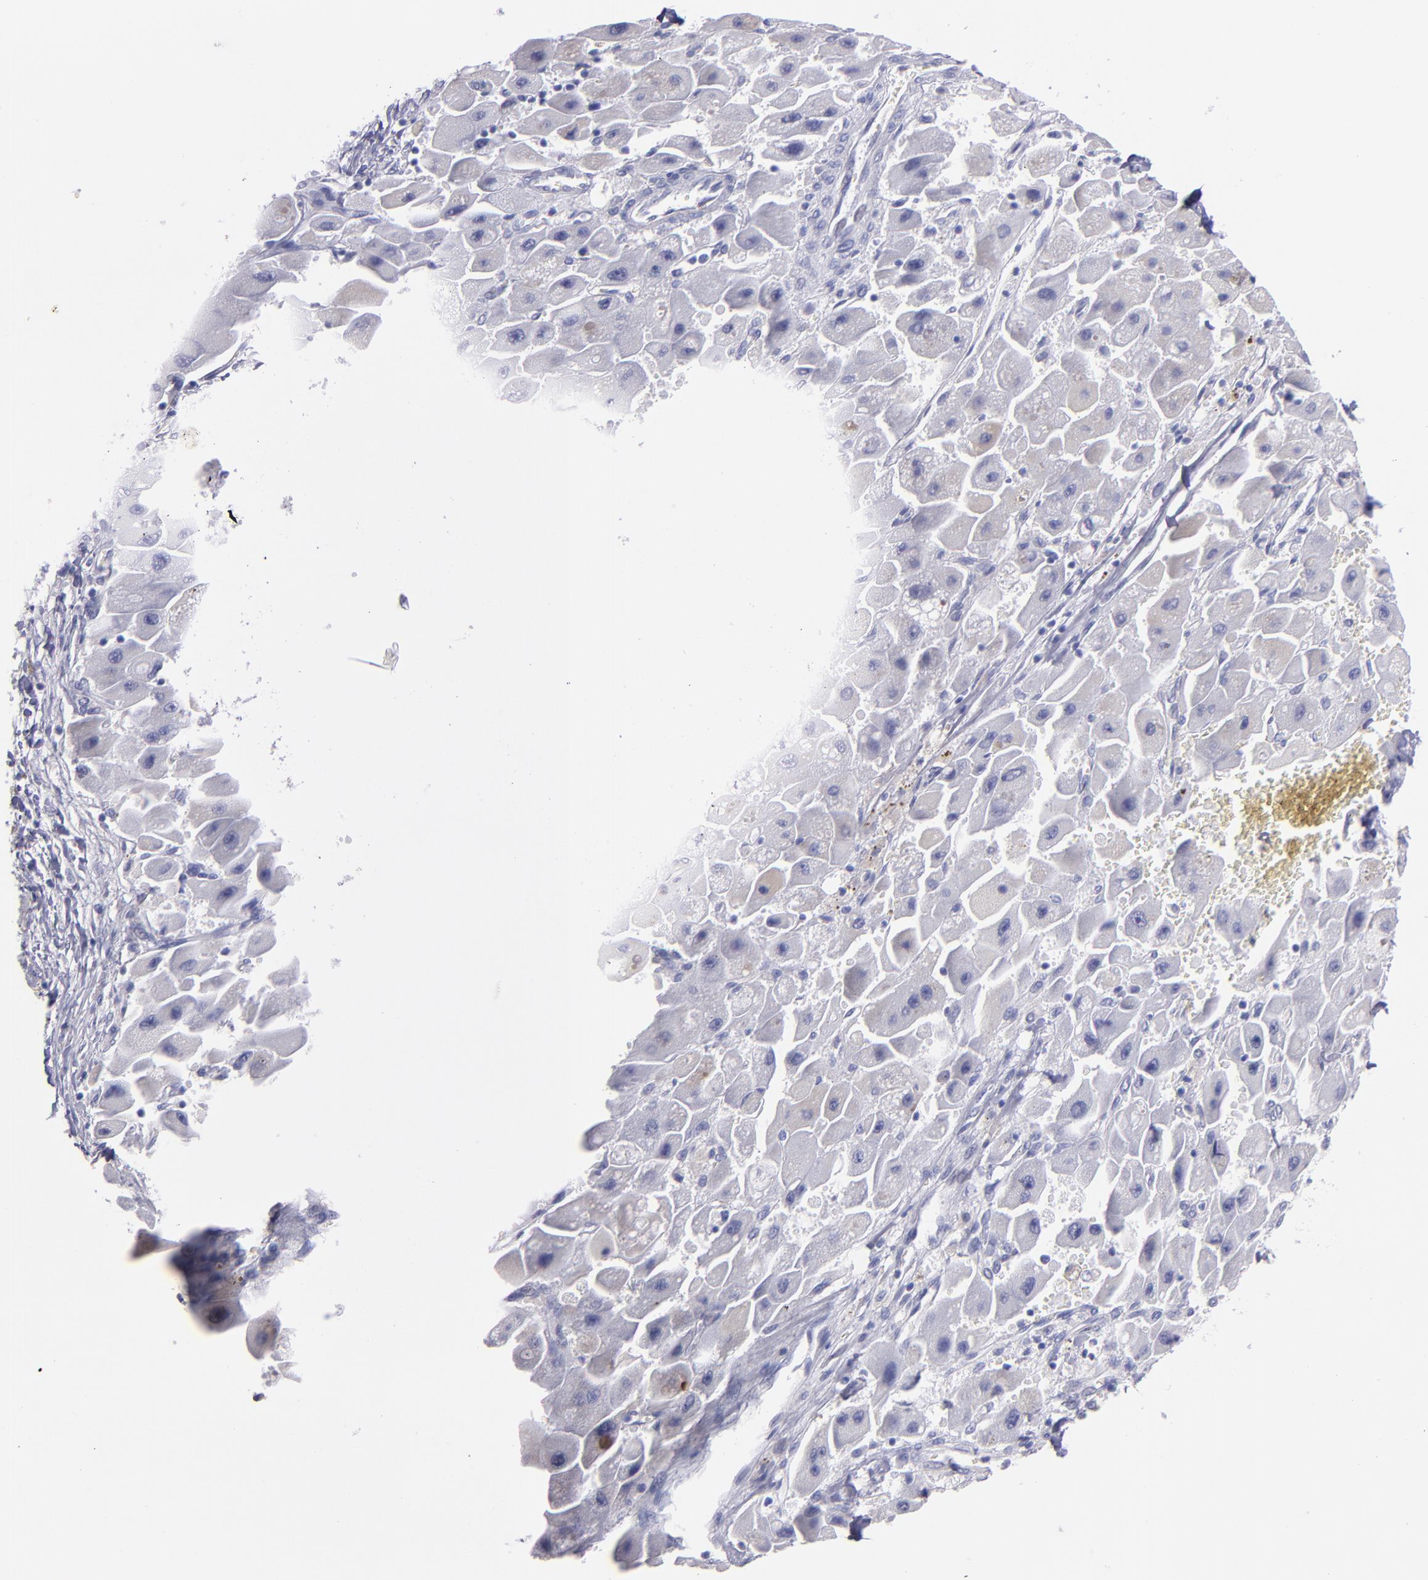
{"staining": {"intensity": "negative", "quantity": "none", "location": "none"}, "tissue": "liver cancer", "cell_type": "Tumor cells", "image_type": "cancer", "snomed": [{"axis": "morphology", "description": "Carcinoma, Hepatocellular, NOS"}, {"axis": "topography", "description": "Liver"}], "caption": "Liver cancer was stained to show a protein in brown. There is no significant positivity in tumor cells. (DAB (3,3'-diaminobenzidine) IHC, high magnification).", "gene": "TG", "patient": {"sex": "male", "age": 24}}